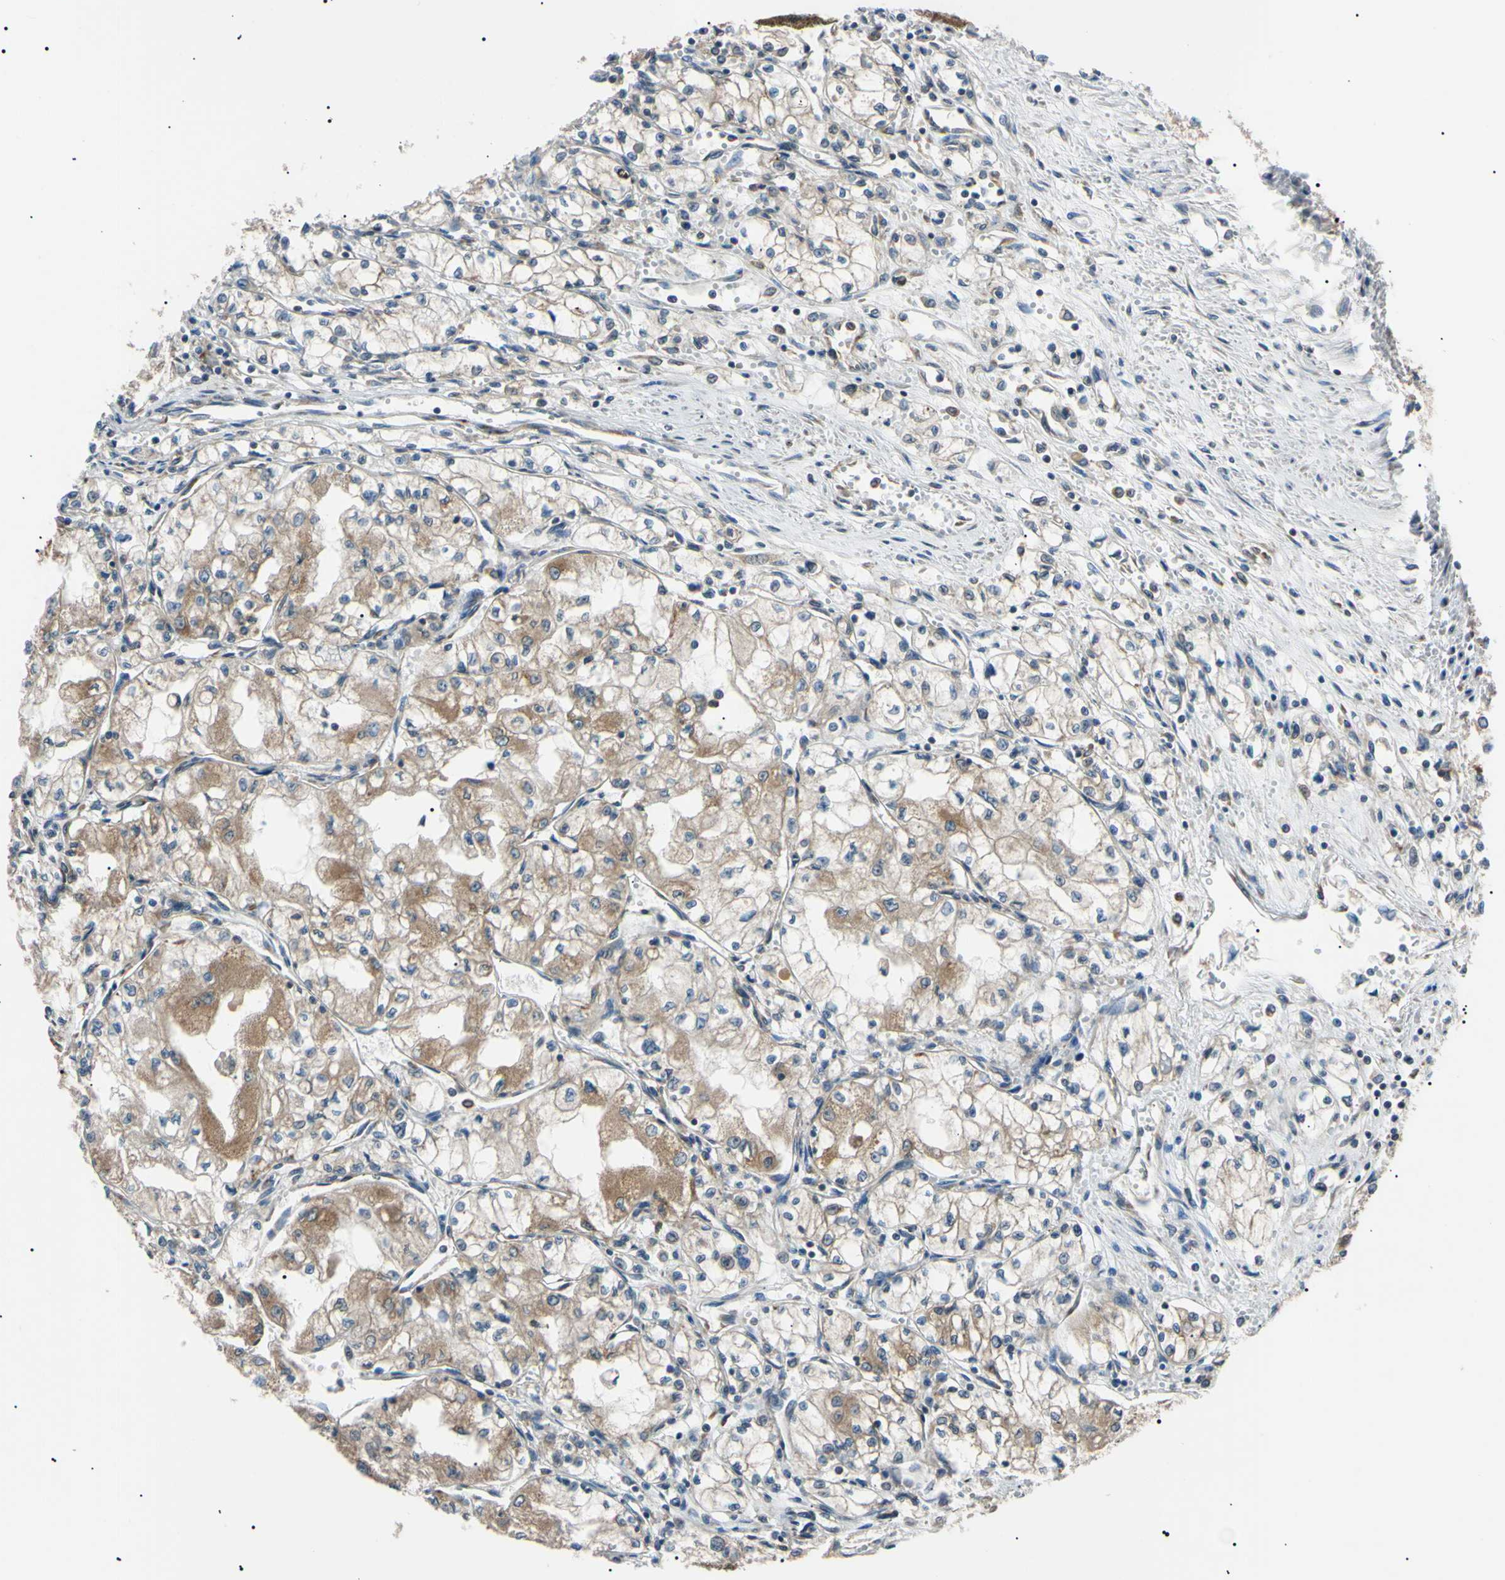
{"staining": {"intensity": "moderate", "quantity": "25%-75%", "location": "cytoplasmic/membranous"}, "tissue": "renal cancer", "cell_type": "Tumor cells", "image_type": "cancer", "snomed": [{"axis": "morphology", "description": "Normal tissue, NOS"}, {"axis": "morphology", "description": "Adenocarcinoma, NOS"}, {"axis": "topography", "description": "Kidney"}], "caption": "Protein expression analysis of human renal cancer reveals moderate cytoplasmic/membranous expression in approximately 25%-75% of tumor cells.", "gene": "VAPA", "patient": {"sex": "male", "age": 59}}